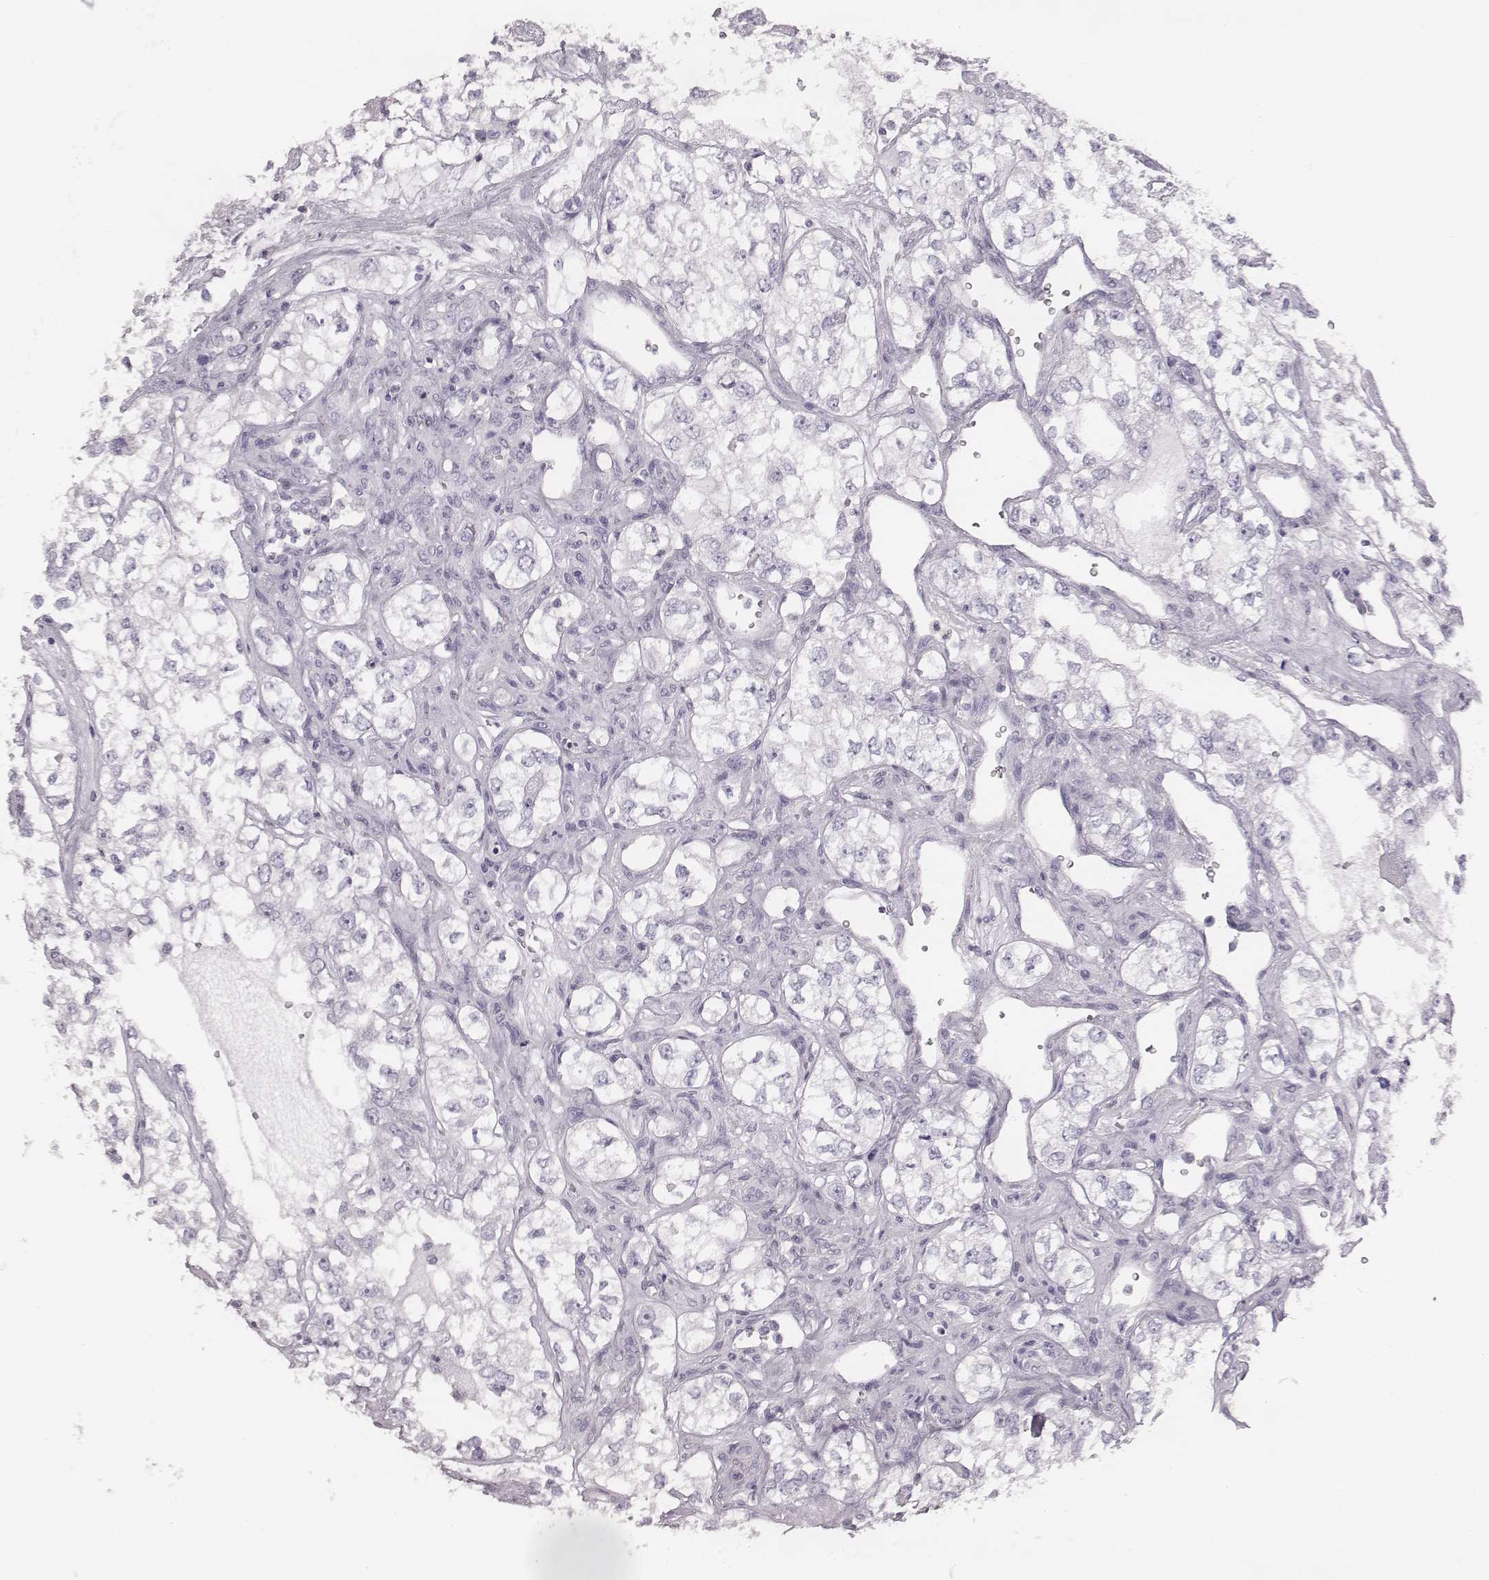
{"staining": {"intensity": "negative", "quantity": "none", "location": "none"}, "tissue": "renal cancer", "cell_type": "Tumor cells", "image_type": "cancer", "snomed": [{"axis": "morphology", "description": "Adenocarcinoma, NOS"}, {"axis": "topography", "description": "Kidney"}], "caption": "IHC of renal cancer displays no staining in tumor cells.", "gene": "ZNF365", "patient": {"sex": "female", "age": 59}}